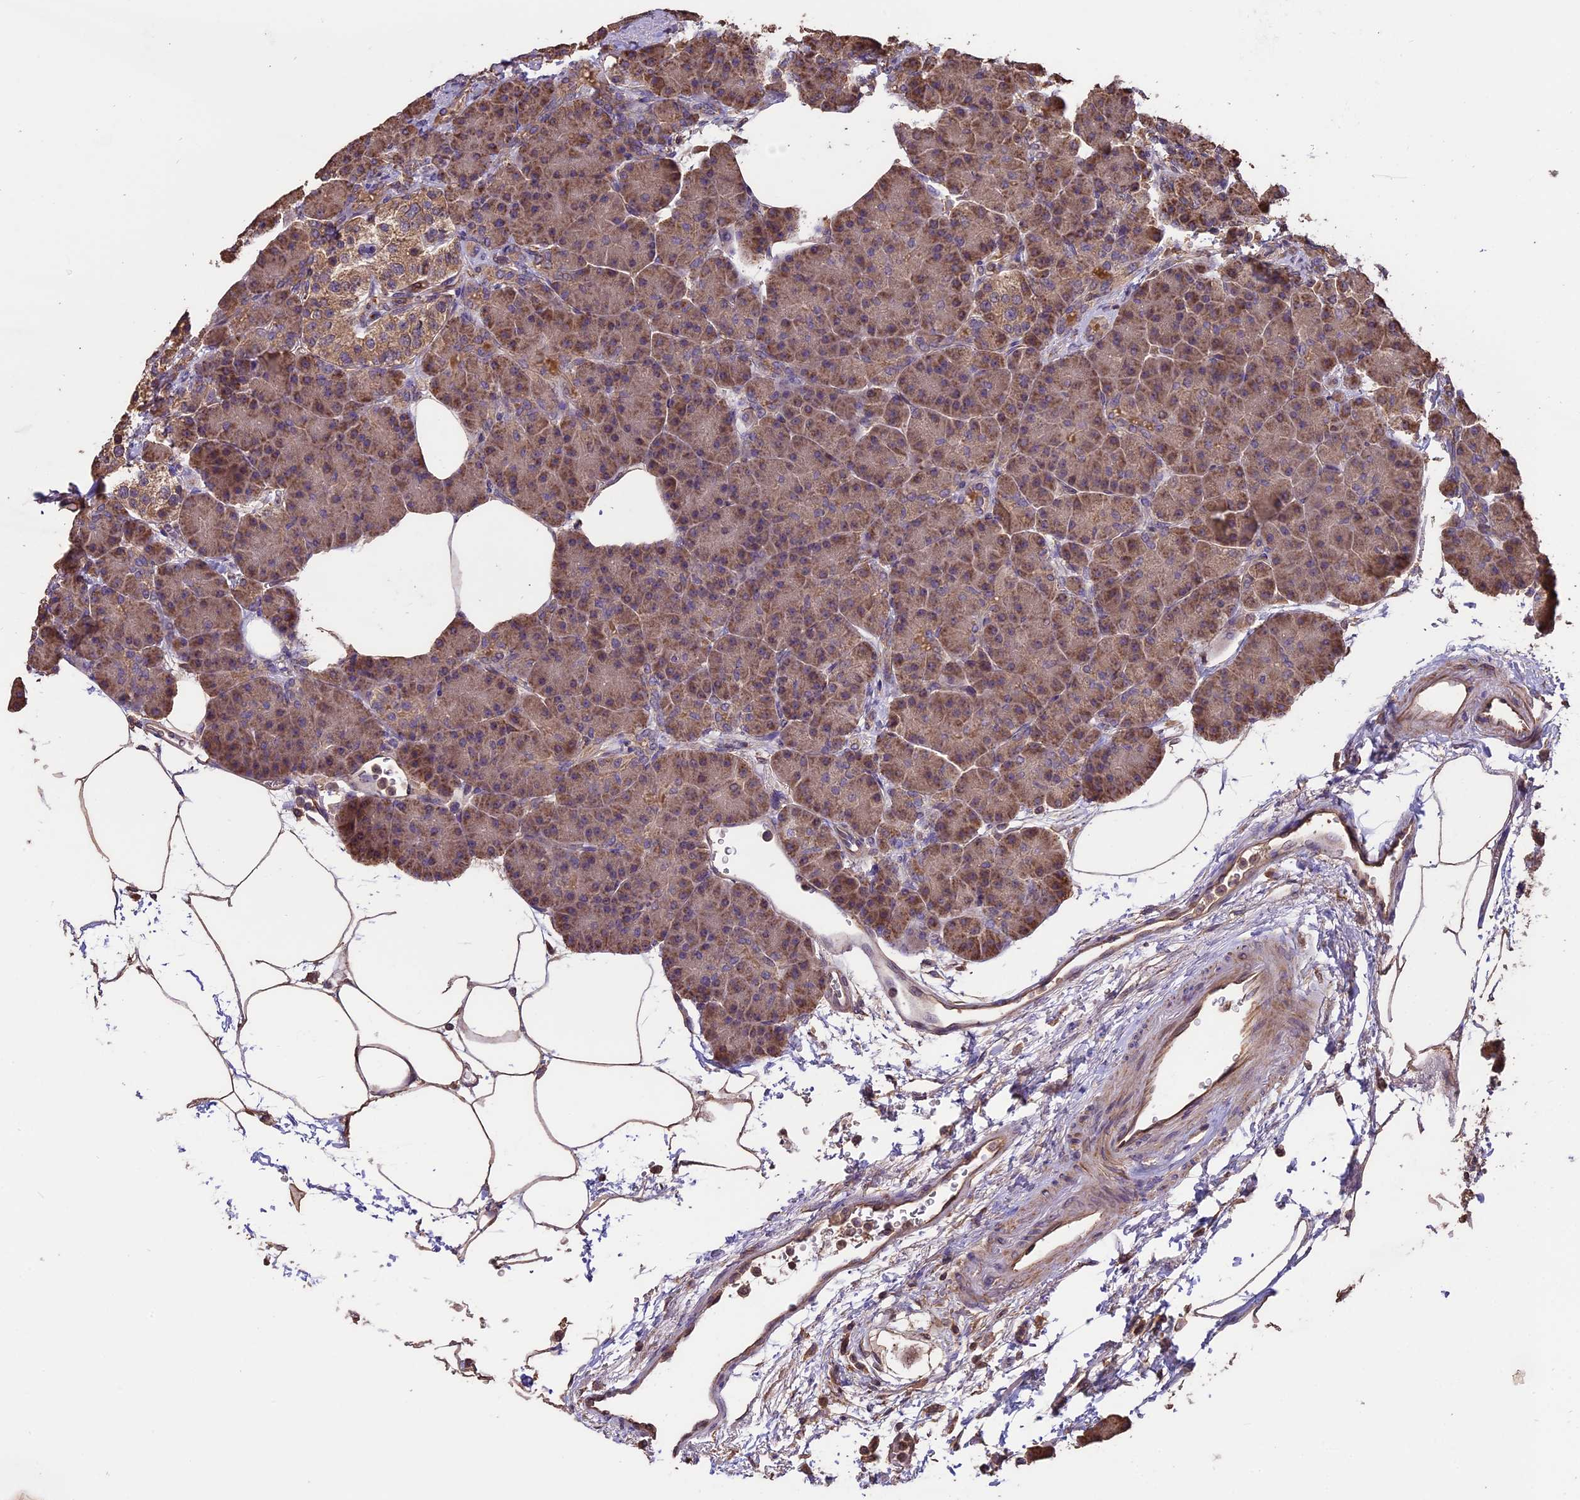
{"staining": {"intensity": "moderate", "quantity": ">75%", "location": "cytoplasmic/membranous"}, "tissue": "pancreas", "cell_type": "Exocrine glandular cells", "image_type": "normal", "snomed": [{"axis": "morphology", "description": "Normal tissue, NOS"}, {"axis": "topography", "description": "Pancreas"}], "caption": "Human pancreas stained with a brown dye demonstrates moderate cytoplasmic/membranous positive expression in about >75% of exocrine glandular cells.", "gene": "TTLL10", "patient": {"sex": "female", "age": 70}}